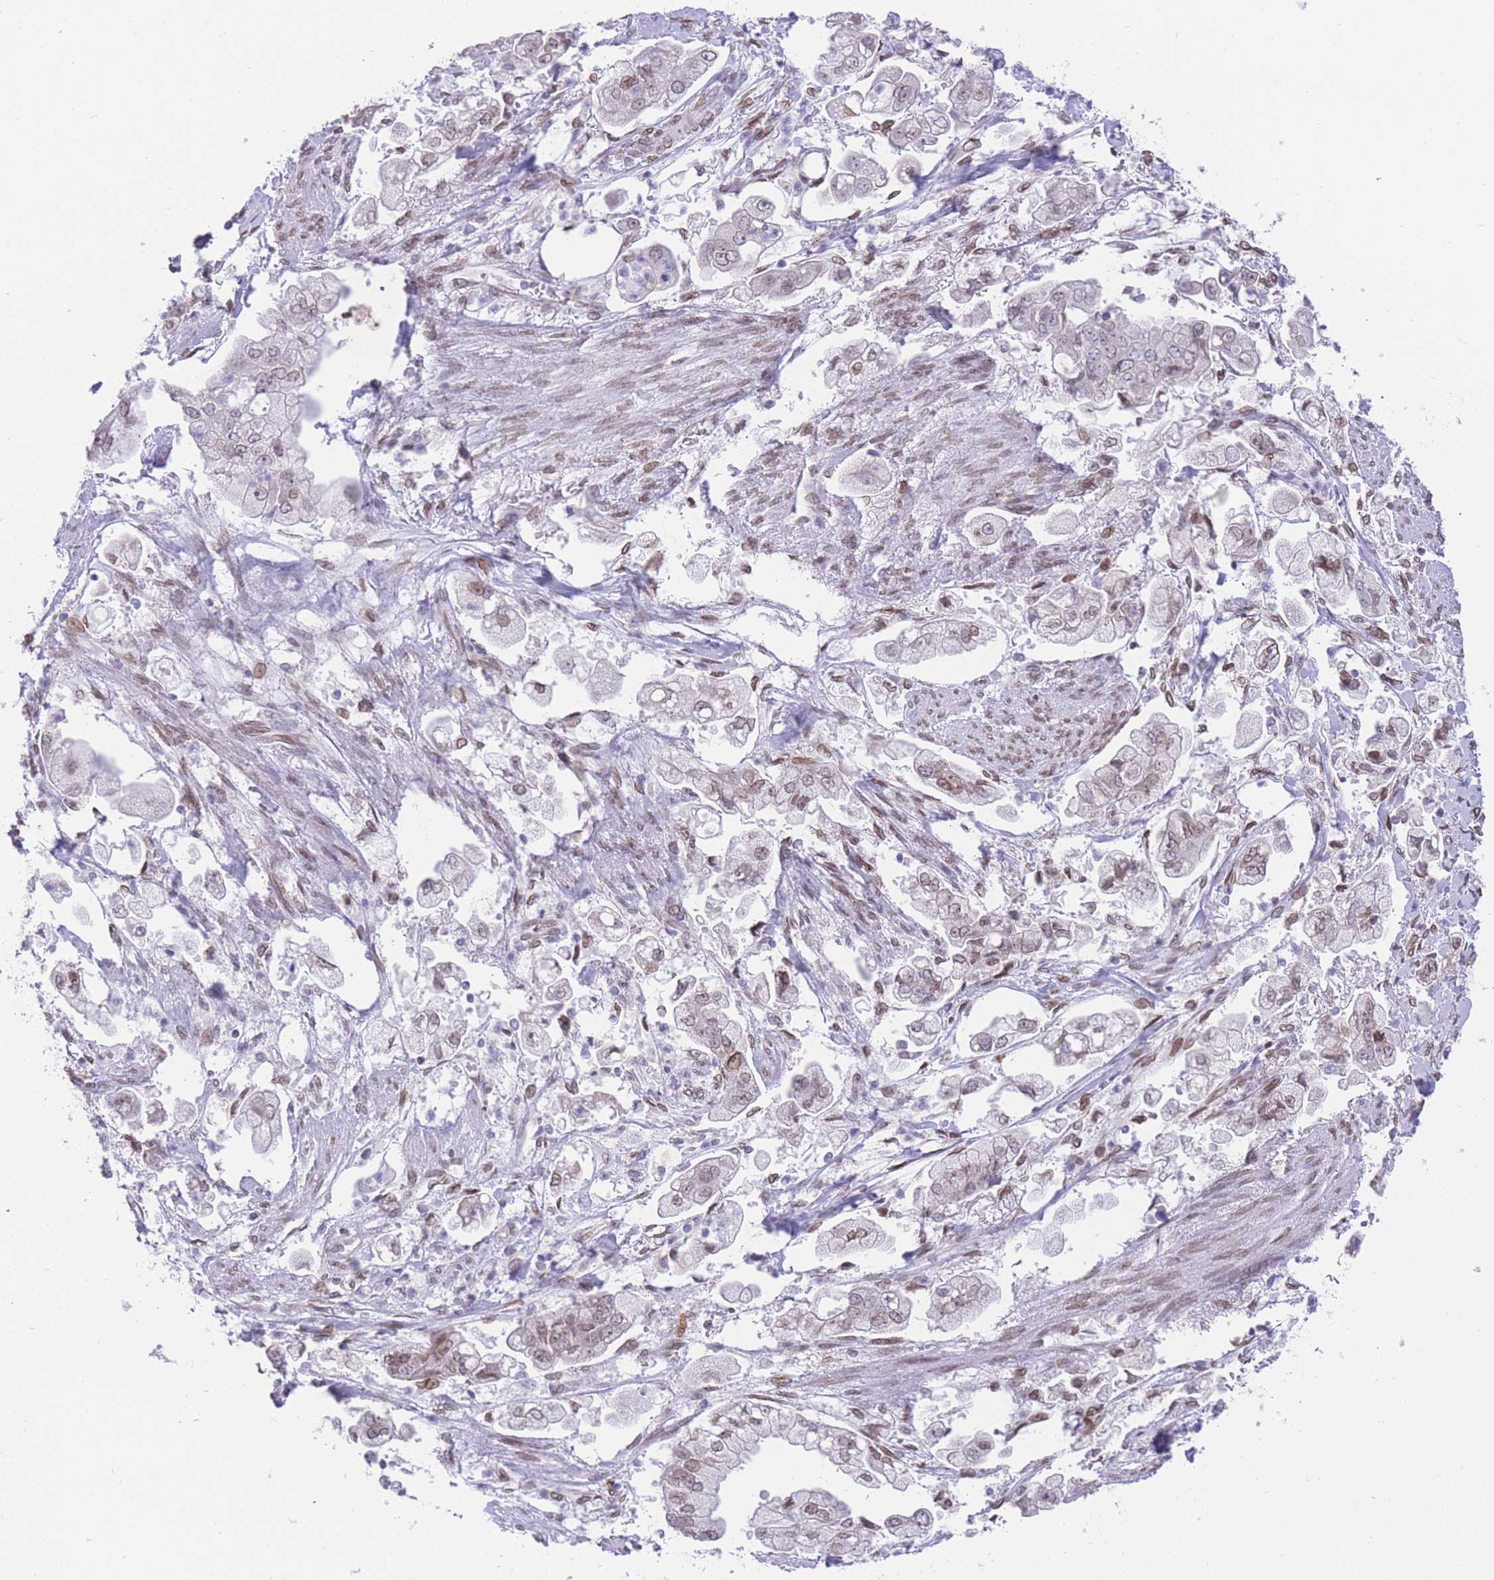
{"staining": {"intensity": "weak", "quantity": ">75%", "location": "nuclear"}, "tissue": "stomach cancer", "cell_type": "Tumor cells", "image_type": "cancer", "snomed": [{"axis": "morphology", "description": "Adenocarcinoma, NOS"}, {"axis": "topography", "description": "Stomach"}], "caption": "Tumor cells exhibit weak nuclear expression in approximately >75% of cells in stomach adenocarcinoma.", "gene": "OR10AD1", "patient": {"sex": "male", "age": 62}}